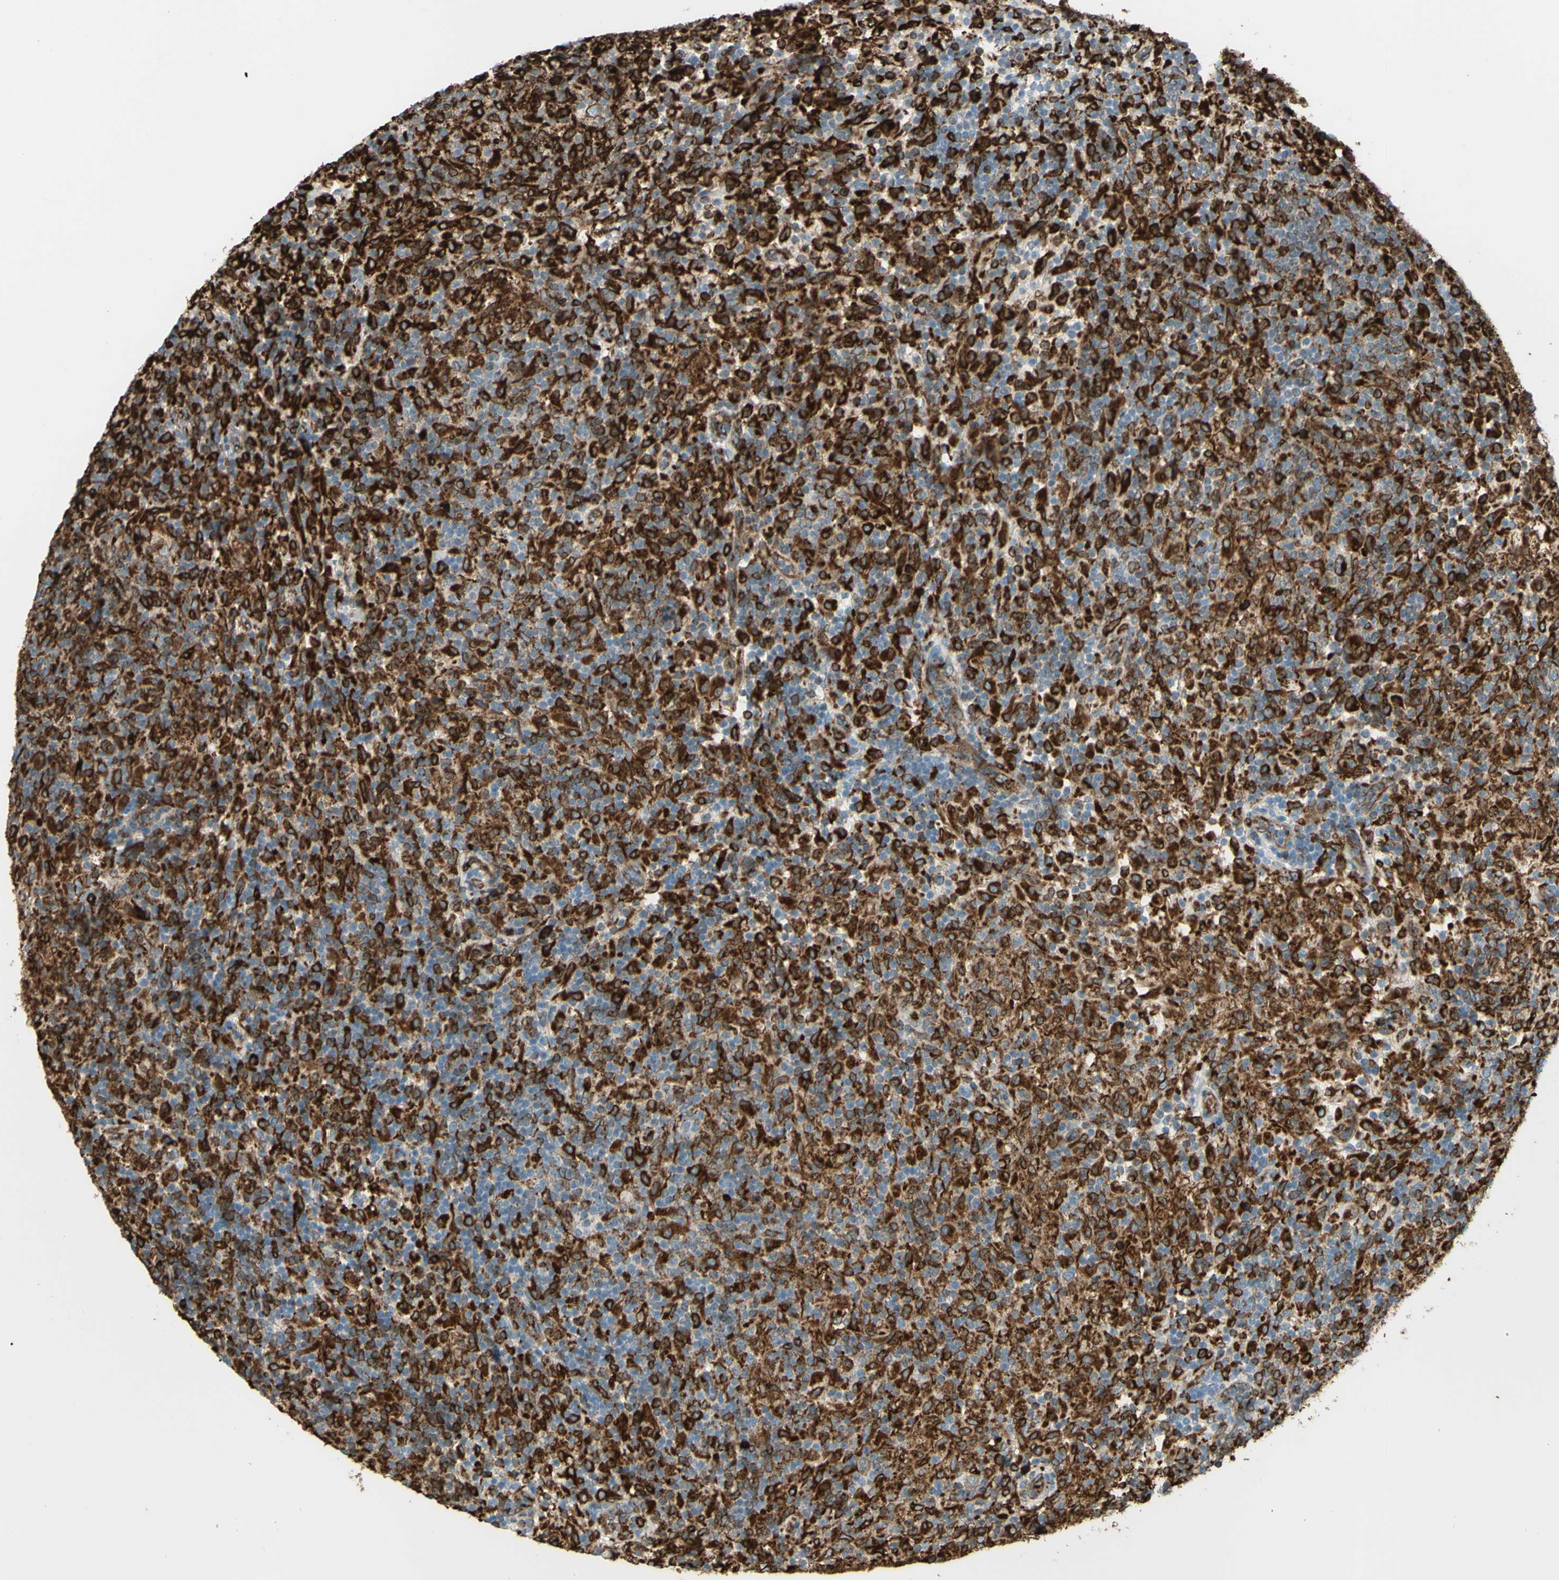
{"staining": {"intensity": "strong", "quantity": ">75%", "location": "cytoplasmic/membranous"}, "tissue": "lymphoma", "cell_type": "Tumor cells", "image_type": "cancer", "snomed": [{"axis": "morphology", "description": "Hodgkin's disease, NOS"}, {"axis": "topography", "description": "Lymph node"}], "caption": "A high amount of strong cytoplasmic/membranous positivity is appreciated in approximately >75% of tumor cells in Hodgkin's disease tissue.", "gene": "CD74", "patient": {"sex": "male", "age": 70}}